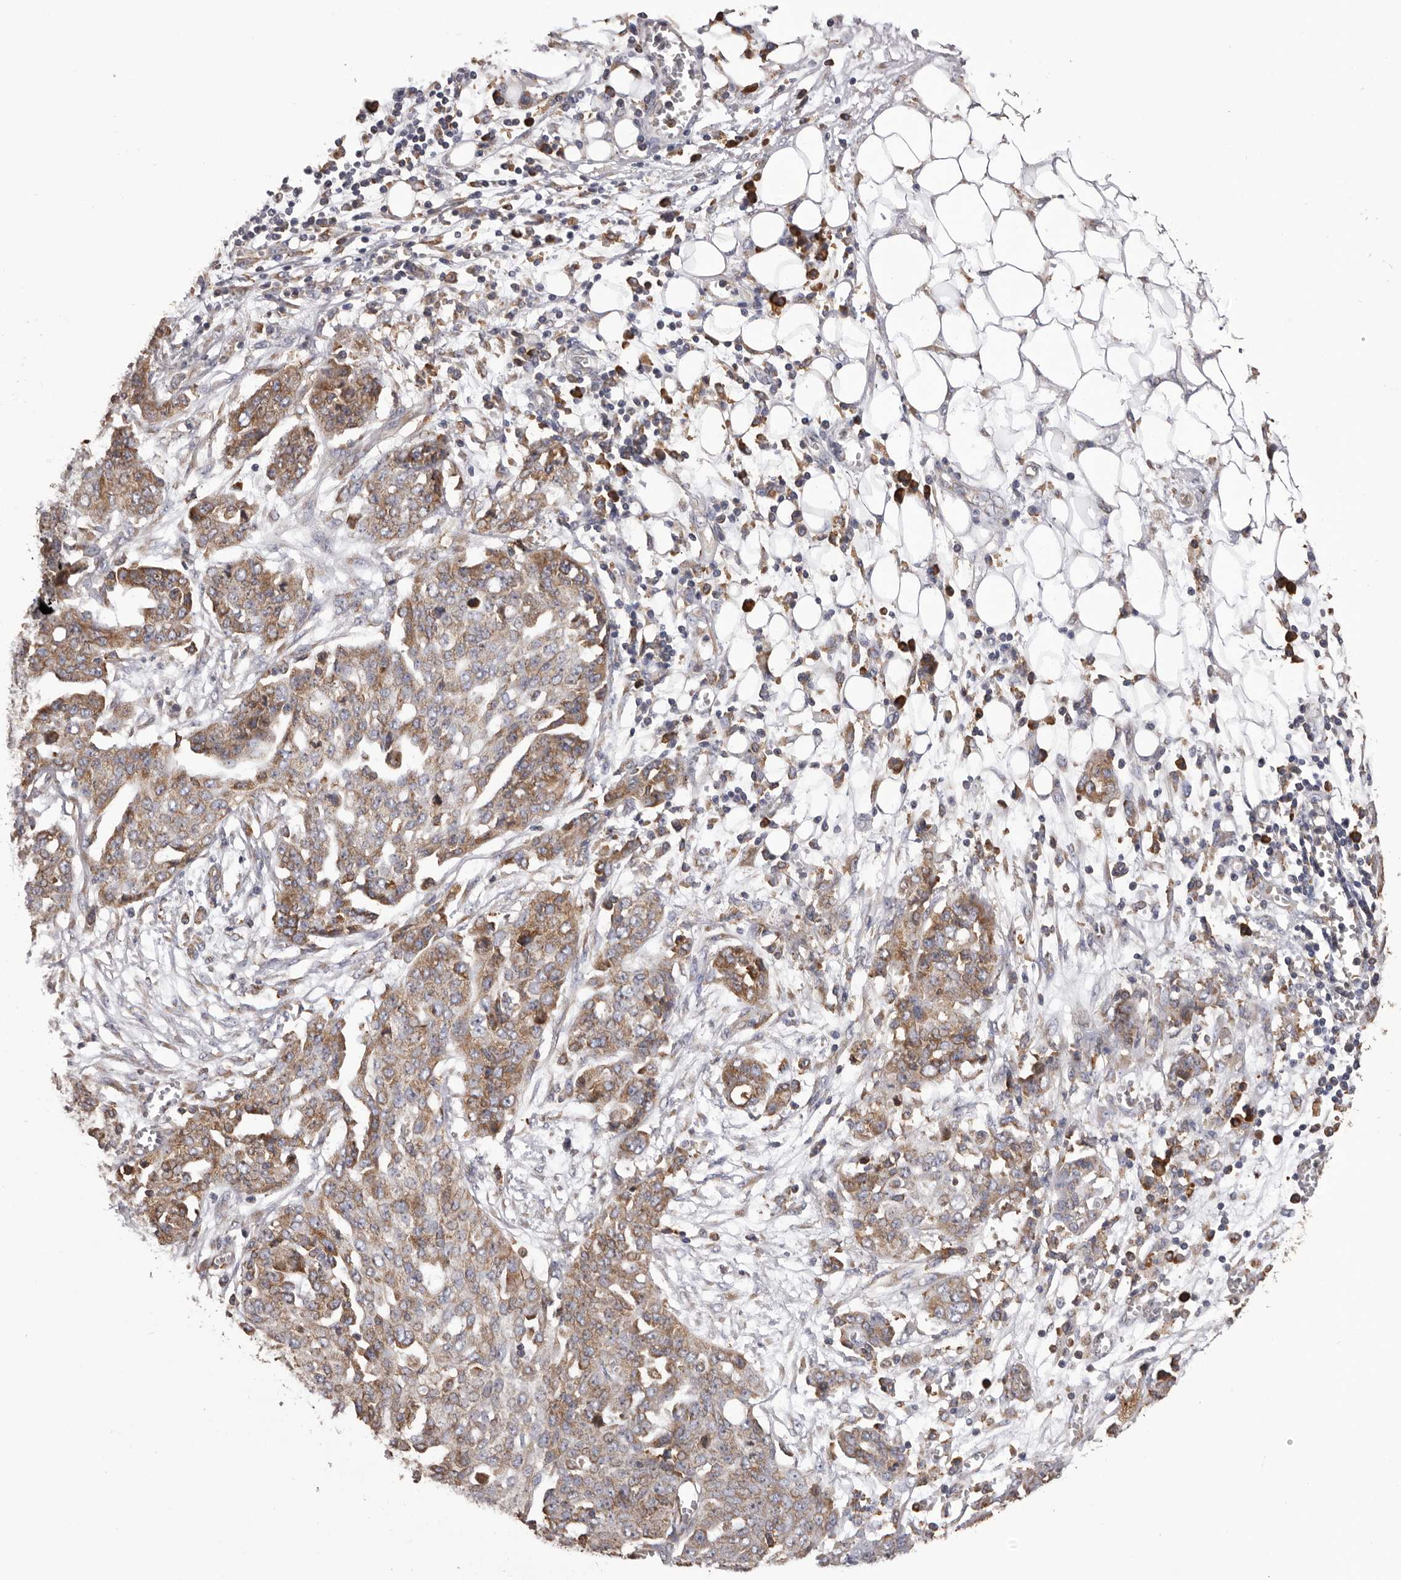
{"staining": {"intensity": "moderate", "quantity": ">75%", "location": "cytoplasmic/membranous"}, "tissue": "ovarian cancer", "cell_type": "Tumor cells", "image_type": "cancer", "snomed": [{"axis": "morphology", "description": "Cystadenocarcinoma, serous, NOS"}, {"axis": "topography", "description": "Soft tissue"}, {"axis": "topography", "description": "Ovary"}], "caption": "Tumor cells demonstrate medium levels of moderate cytoplasmic/membranous staining in approximately >75% of cells in ovarian cancer (serous cystadenocarcinoma). (DAB (3,3'-diaminobenzidine) IHC with brightfield microscopy, high magnification).", "gene": "QRSL1", "patient": {"sex": "female", "age": 57}}